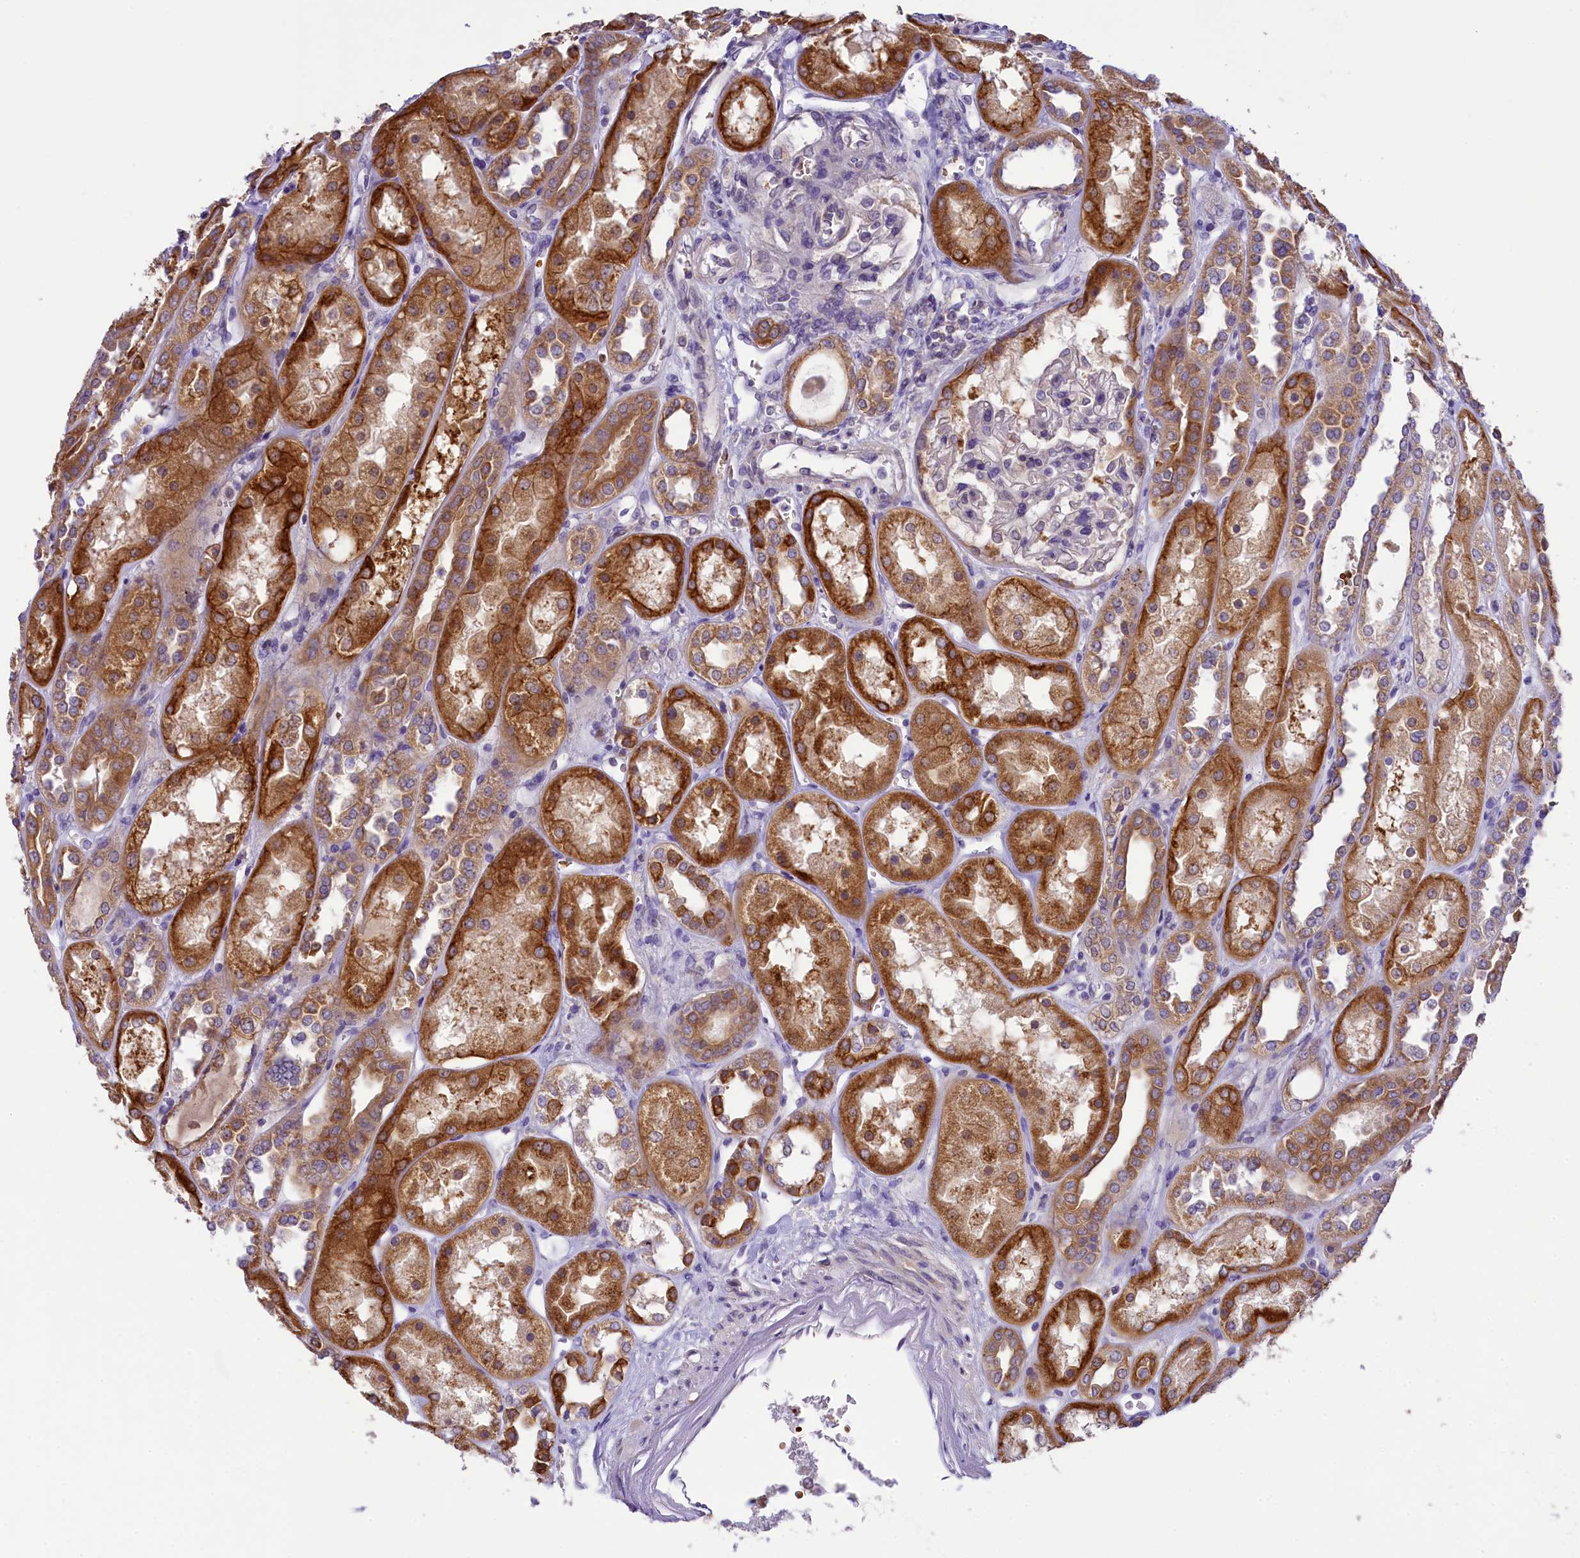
{"staining": {"intensity": "negative", "quantity": "none", "location": "none"}, "tissue": "kidney", "cell_type": "Cells in glomeruli", "image_type": "normal", "snomed": [{"axis": "morphology", "description": "Normal tissue, NOS"}, {"axis": "topography", "description": "Kidney"}], "caption": "Immunohistochemistry (IHC) image of benign kidney: human kidney stained with DAB exhibits no significant protein positivity in cells in glomeruli. The staining is performed using DAB (3,3'-diaminobenzidine) brown chromogen with nuclei counter-stained in using hematoxylin.", "gene": "LARP4", "patient": {"sex": "male", "age": 70}}